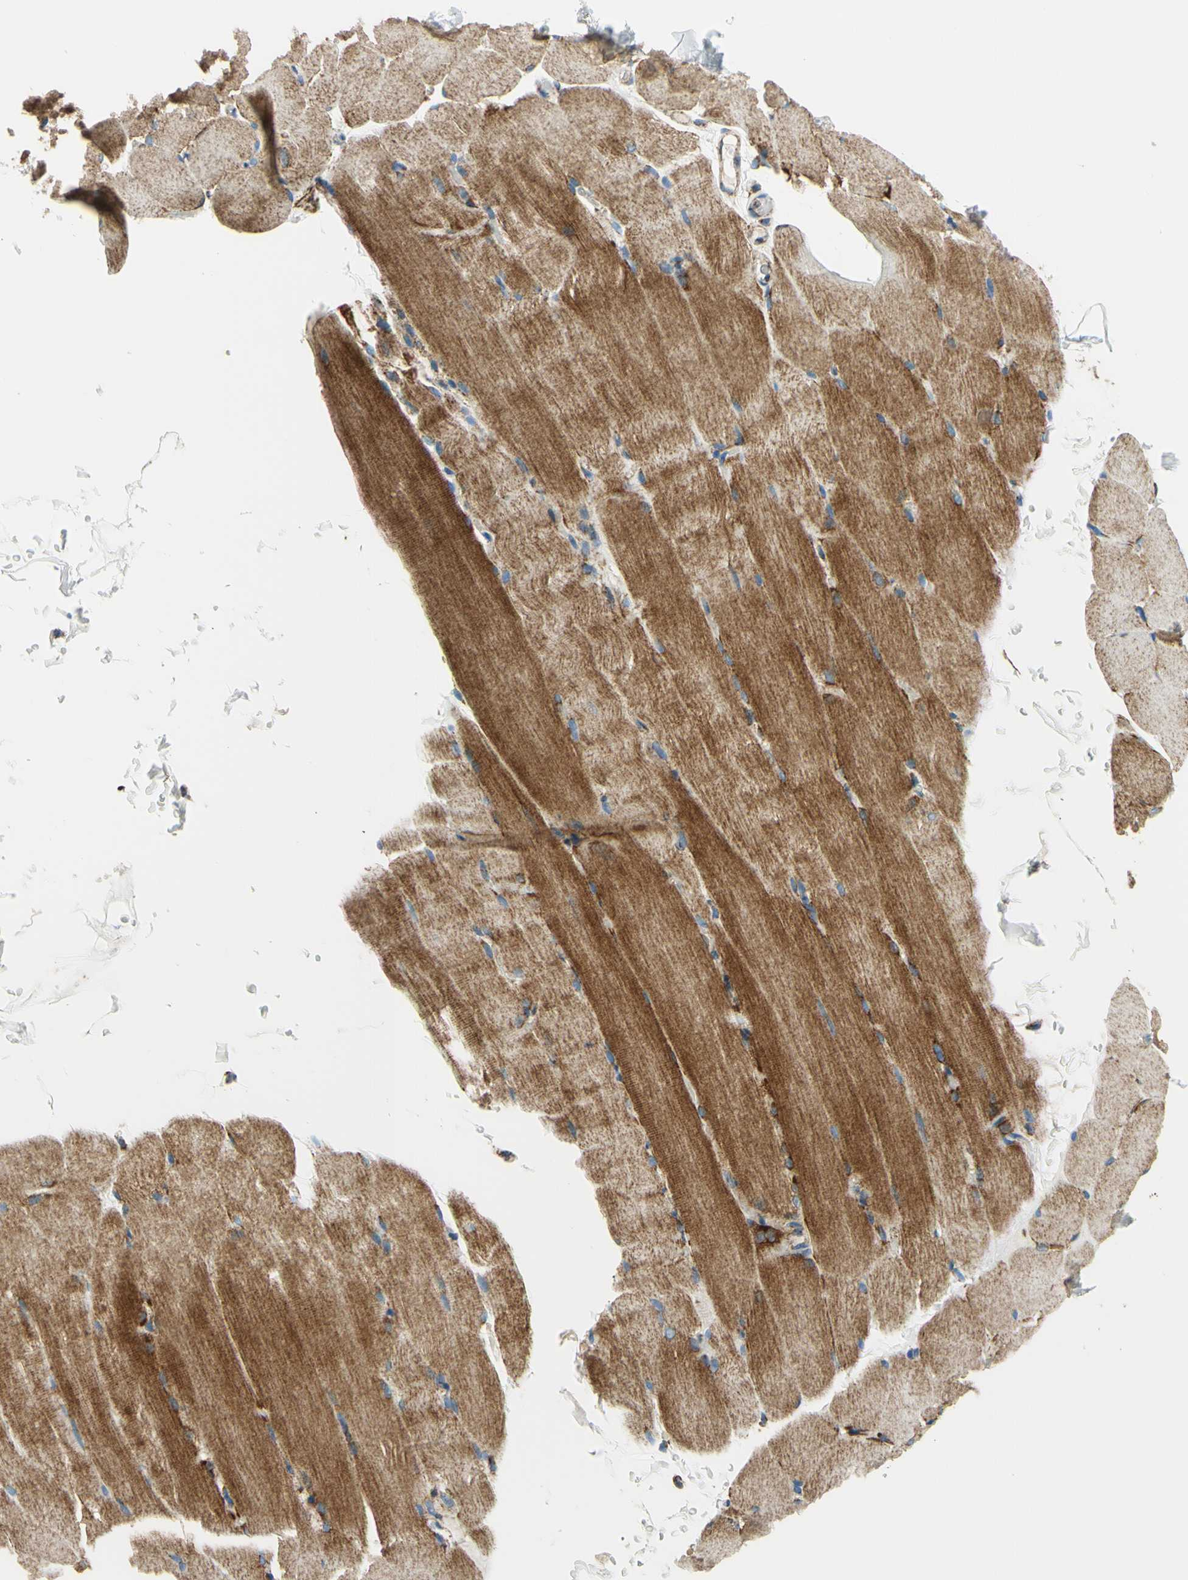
{"staining": {"intensity": "moderate", "quantity": ">75%", "location": "cytoplasmic/membranous"}, "tissue": "skeletal muscle", "cell_type": "Myocytes", "image_type": "normal", "snomed": [{"axis": "morphology", "description": "Normal tissue, NOS"}, {"axis": "topography", "description": "Skeletal muscle"}, {"axis": "topography", "description": "Parathyroid gland"}], "caption": "Skeletal muscle stained with immunohistochemistry (IHC) shows moderate cytoplasmic/membranous expression in approximately >75% of myocytes. (IHC, brightfield microscopy, high magnification).", "gene": "MAVS", "patient": {"sex": "female", "age": 37}}